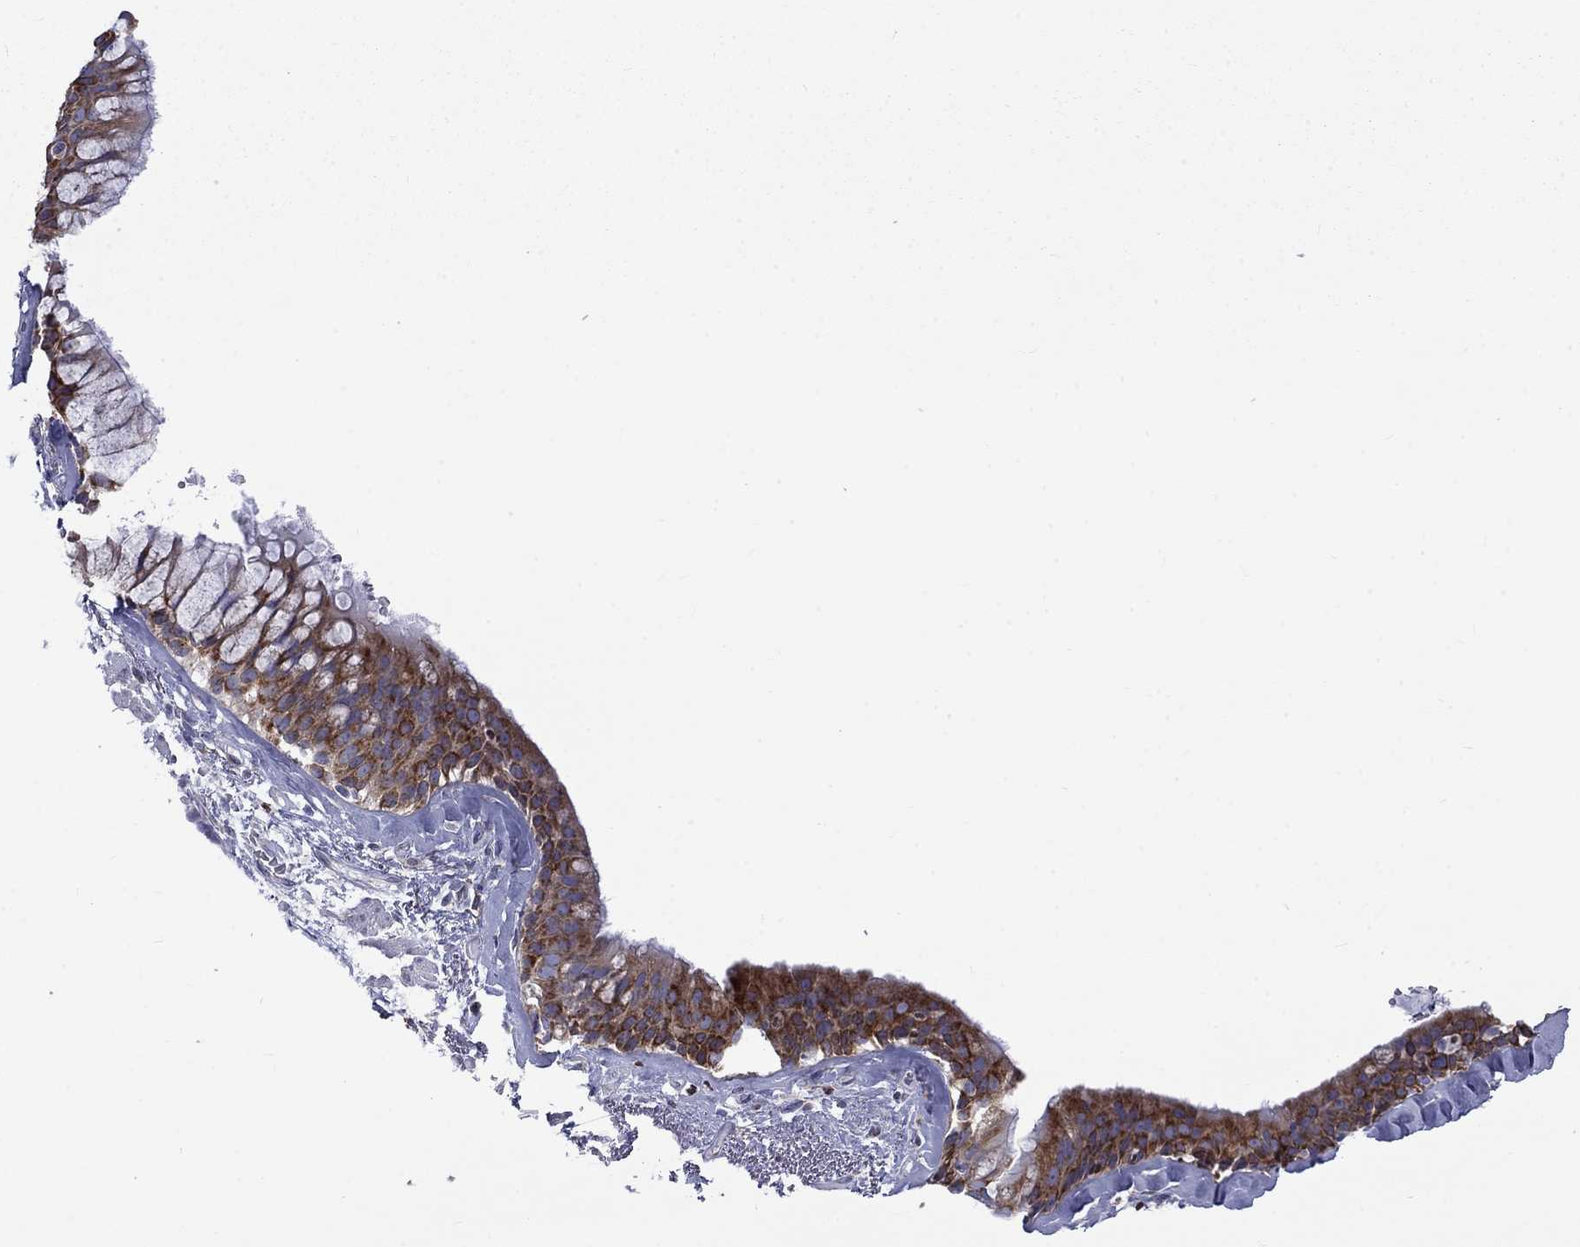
{"staining": {"intensity": "strong", "quantity": "25%-75%", "location": "cytoplasmic/membranous"}, "tissue": "bronchus", "cell_type": "Respiratory epithelial cells", "image_type": "normal", "snomed": [{"axis": "morphology", "description": "Normal tissue, NOS"}, {"axis": "topography", "description": "Bronchus"}, {"axis": "topography", "description": "Lung"}], "caption": "Immunohistochemistry micrograph of unremarkable bronchus: bronchus stained using immunohistochemistry (IHC) displays high levels of strong protein expression localized specifically in the cytoplasmic/membranous of respiratory epithelial cells, appearing as a cytoplasmic/membranous brown color.", "gene": "PABPC4", "patient": {"sex": "female", "age": 57}}